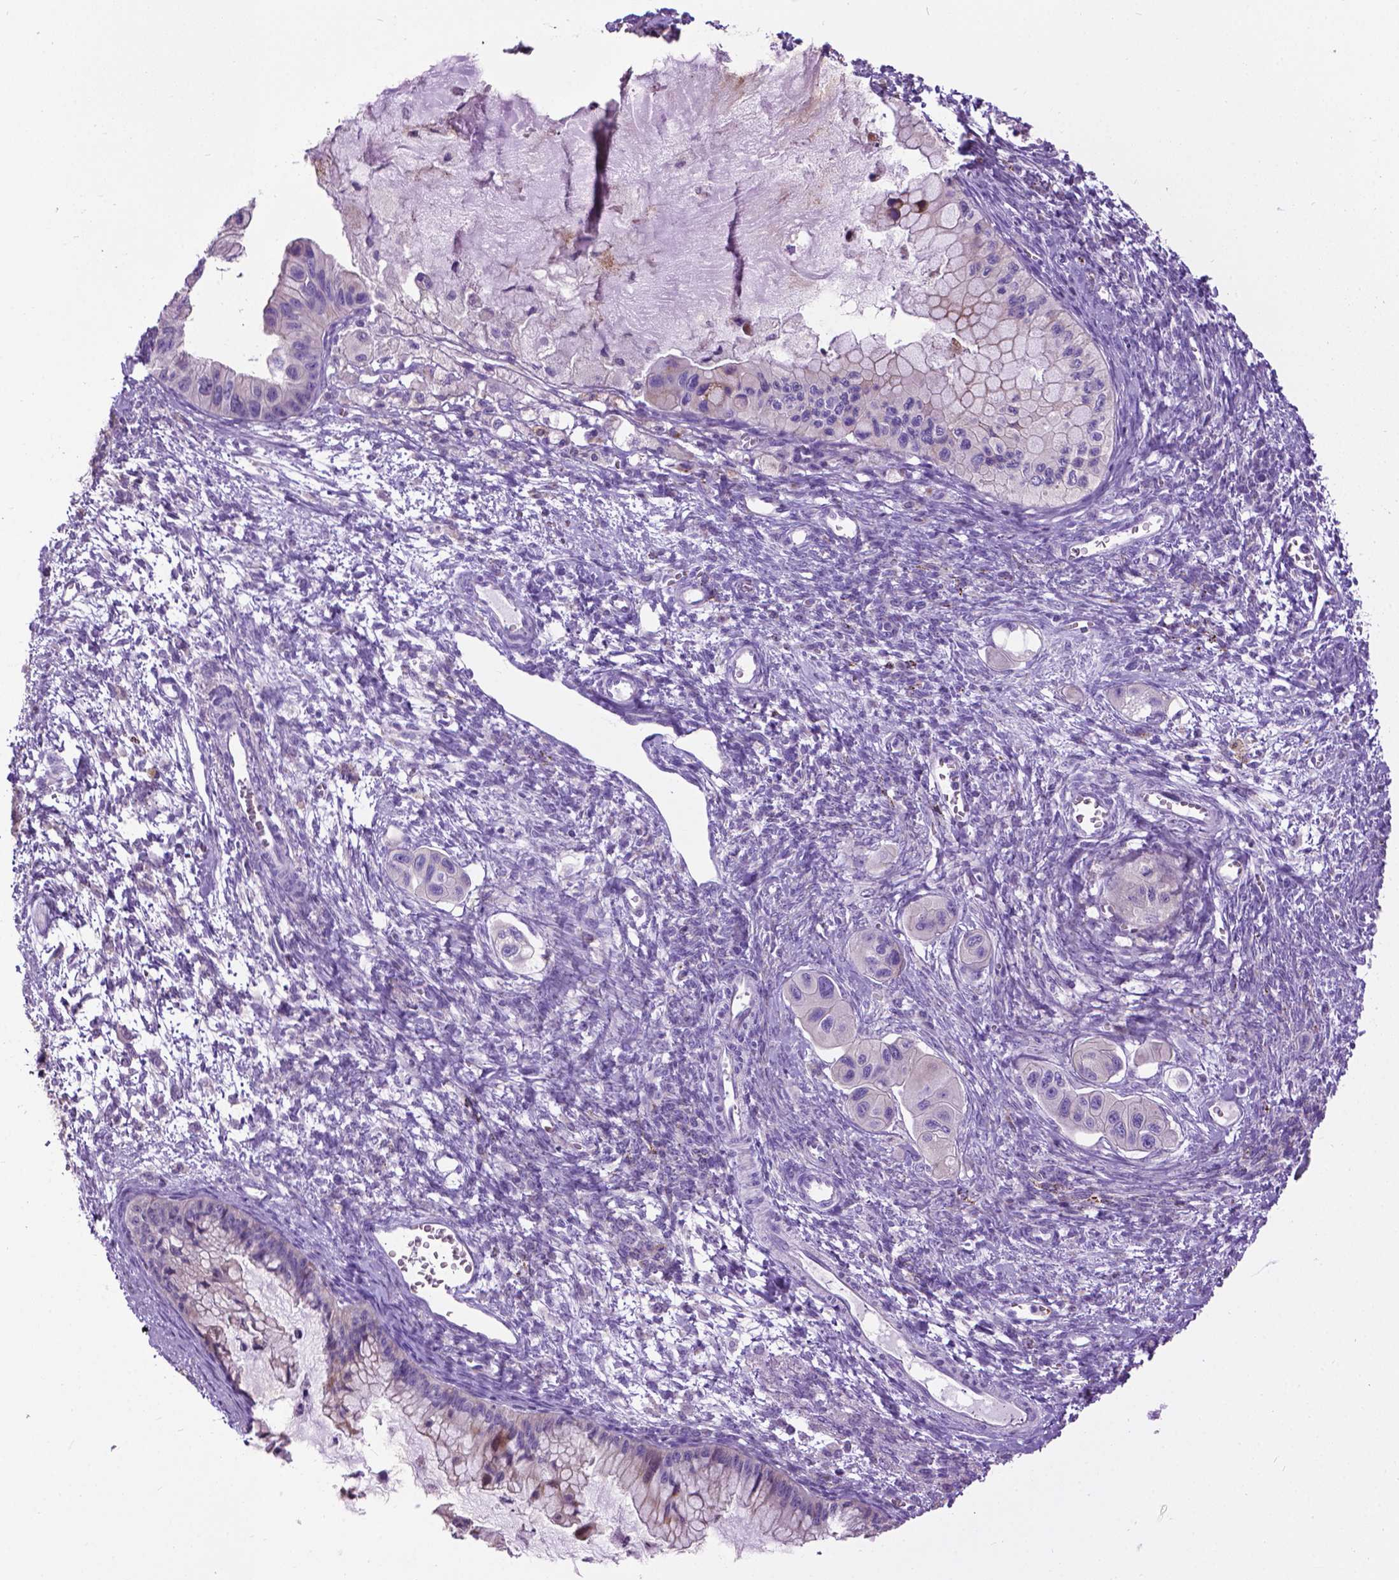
{"staining": {"intensity": "moderate", "quantity": "<25%", "location": "cytoplasmic/membranous"}, "tissue": "ovarian cancer", "cell_type": "Tumor cells", "image_type": "cancer", "snomed": [{"axis": "morphology", "description": "Cystadenocarcinoma, mucinous, NOS"}, {"axis": "topography", "description": "Ovary"}], "caption": "Protein expression analysis of ovarian mucinous cystadenocarcinoma displays moderate cytoplasmic/membranous positivity in about <25% of tumor cells.", "gene": "TMEM132E", "patient": {"sex": "female", "age": 72}}